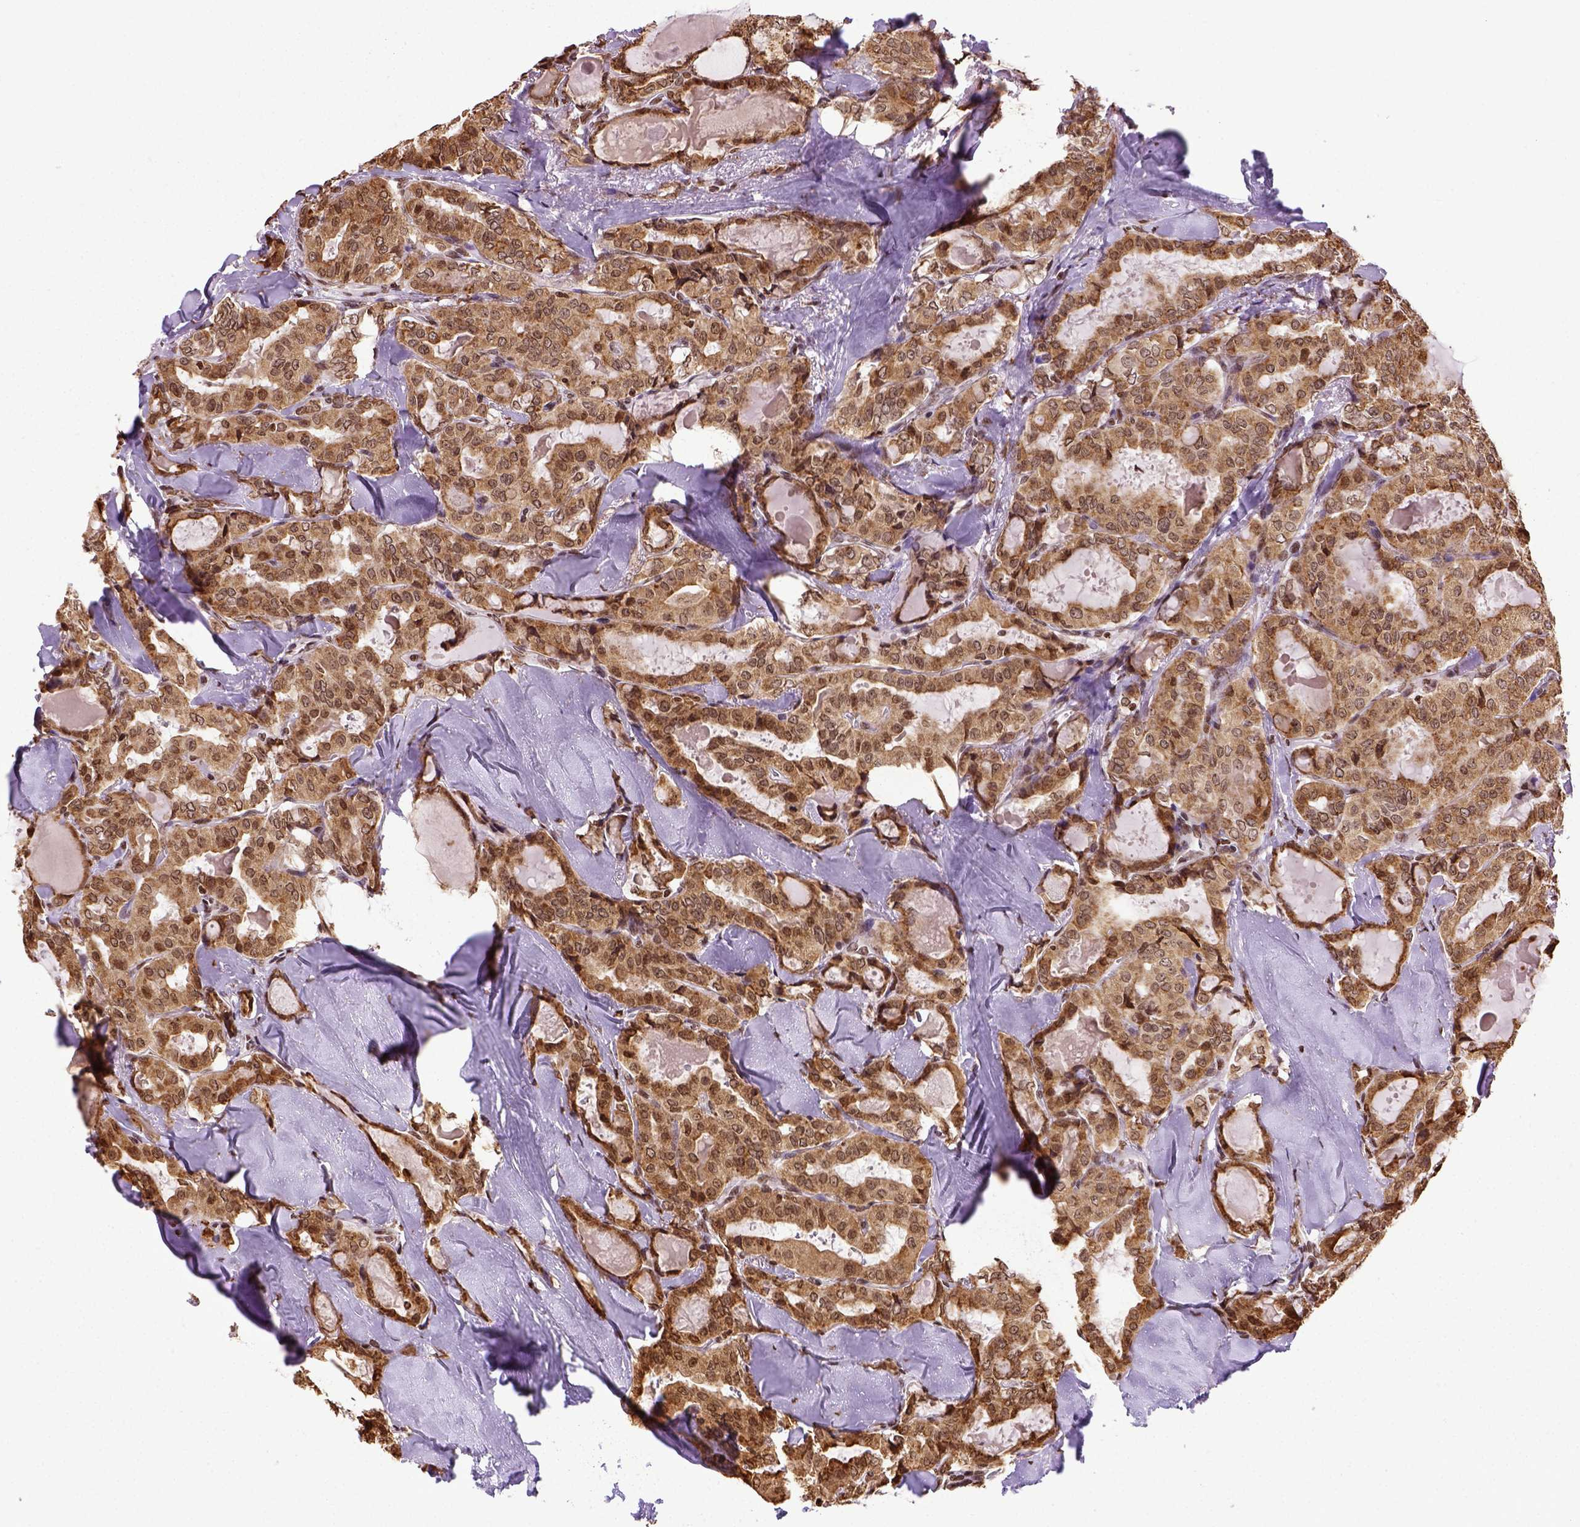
{"staining": {"intensity": "moderate", "quantity": ">75%", "location": "cytoplasmic/membranous,nuclear"}, "tissue": "thyroid cancer", "cell_type": "Tumor cells", "image_type": "cancer", "snomed": [{"axis": "morphology", "description": "Papillary adenocarcinoma, NOS"}, {"axis": "topography", "description": "Thyroid gland"}], "caption": "Human thyroid papillary adenocarcinoma stained with a protein marker demonstrates moderate staining in tumor cells.", "gene": "ZNF75D", "patient": {"sex": "female", "age": 41}}